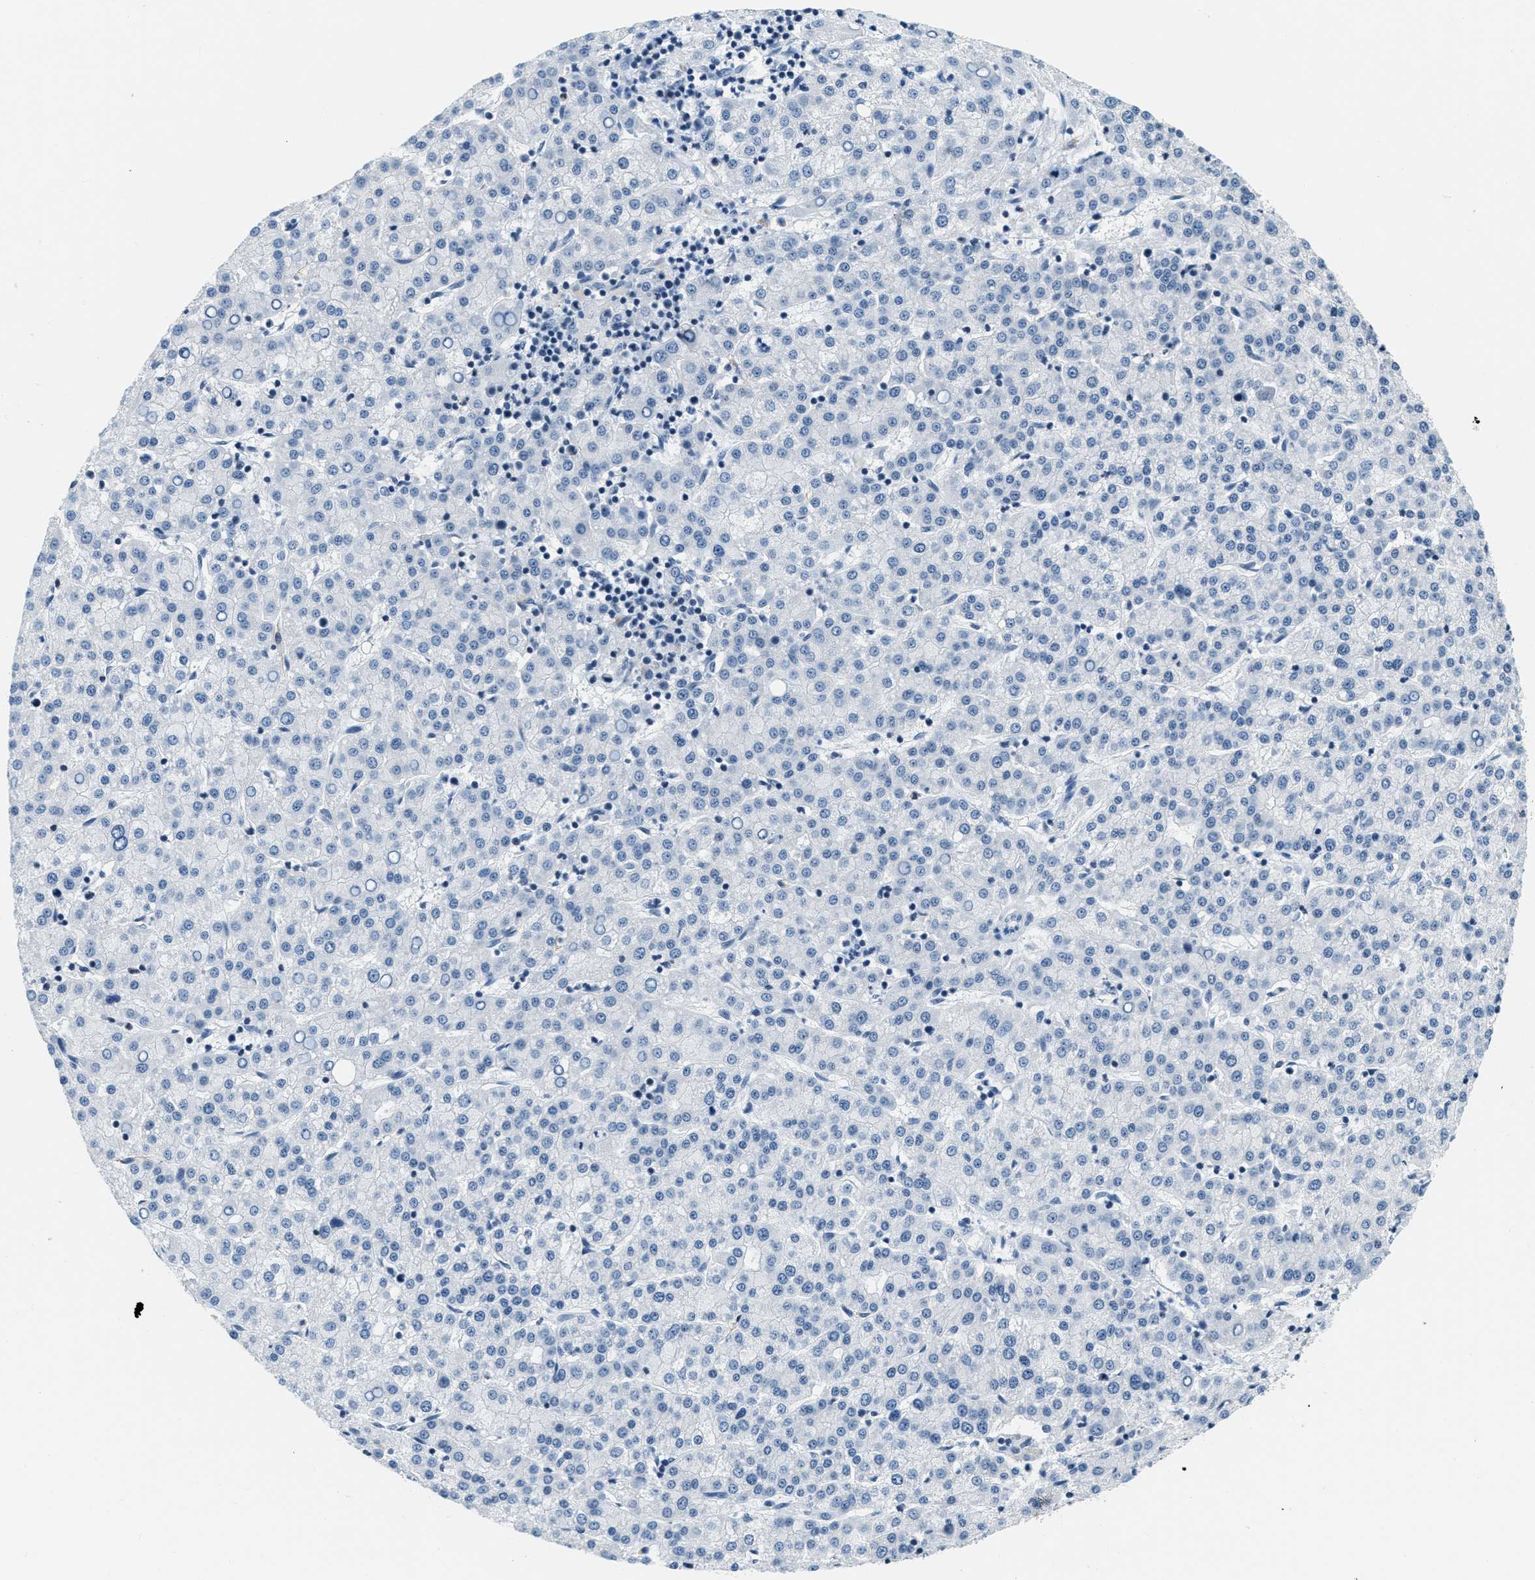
{"staining": {"intensity": "negative", "quantity": "none", "location": "none"}, "tissue": "liver cancer", "cell_type": "Tumor cells", "image_type": "cancer", "snomed": [{"axis": "morphology", "description": "Carcinoma, Hepatocellular, NOS"}, {"axis": "topography", "description": "Liver"}], "caption": "IHC micrograph of neoplastic tissue: liver cancer stained with DAB (3,3'-diaminobenzidine) shows no significant protein staining in tumor cells.", "gene": "CA4", "patient": {"sex": "female", "age": 58}}